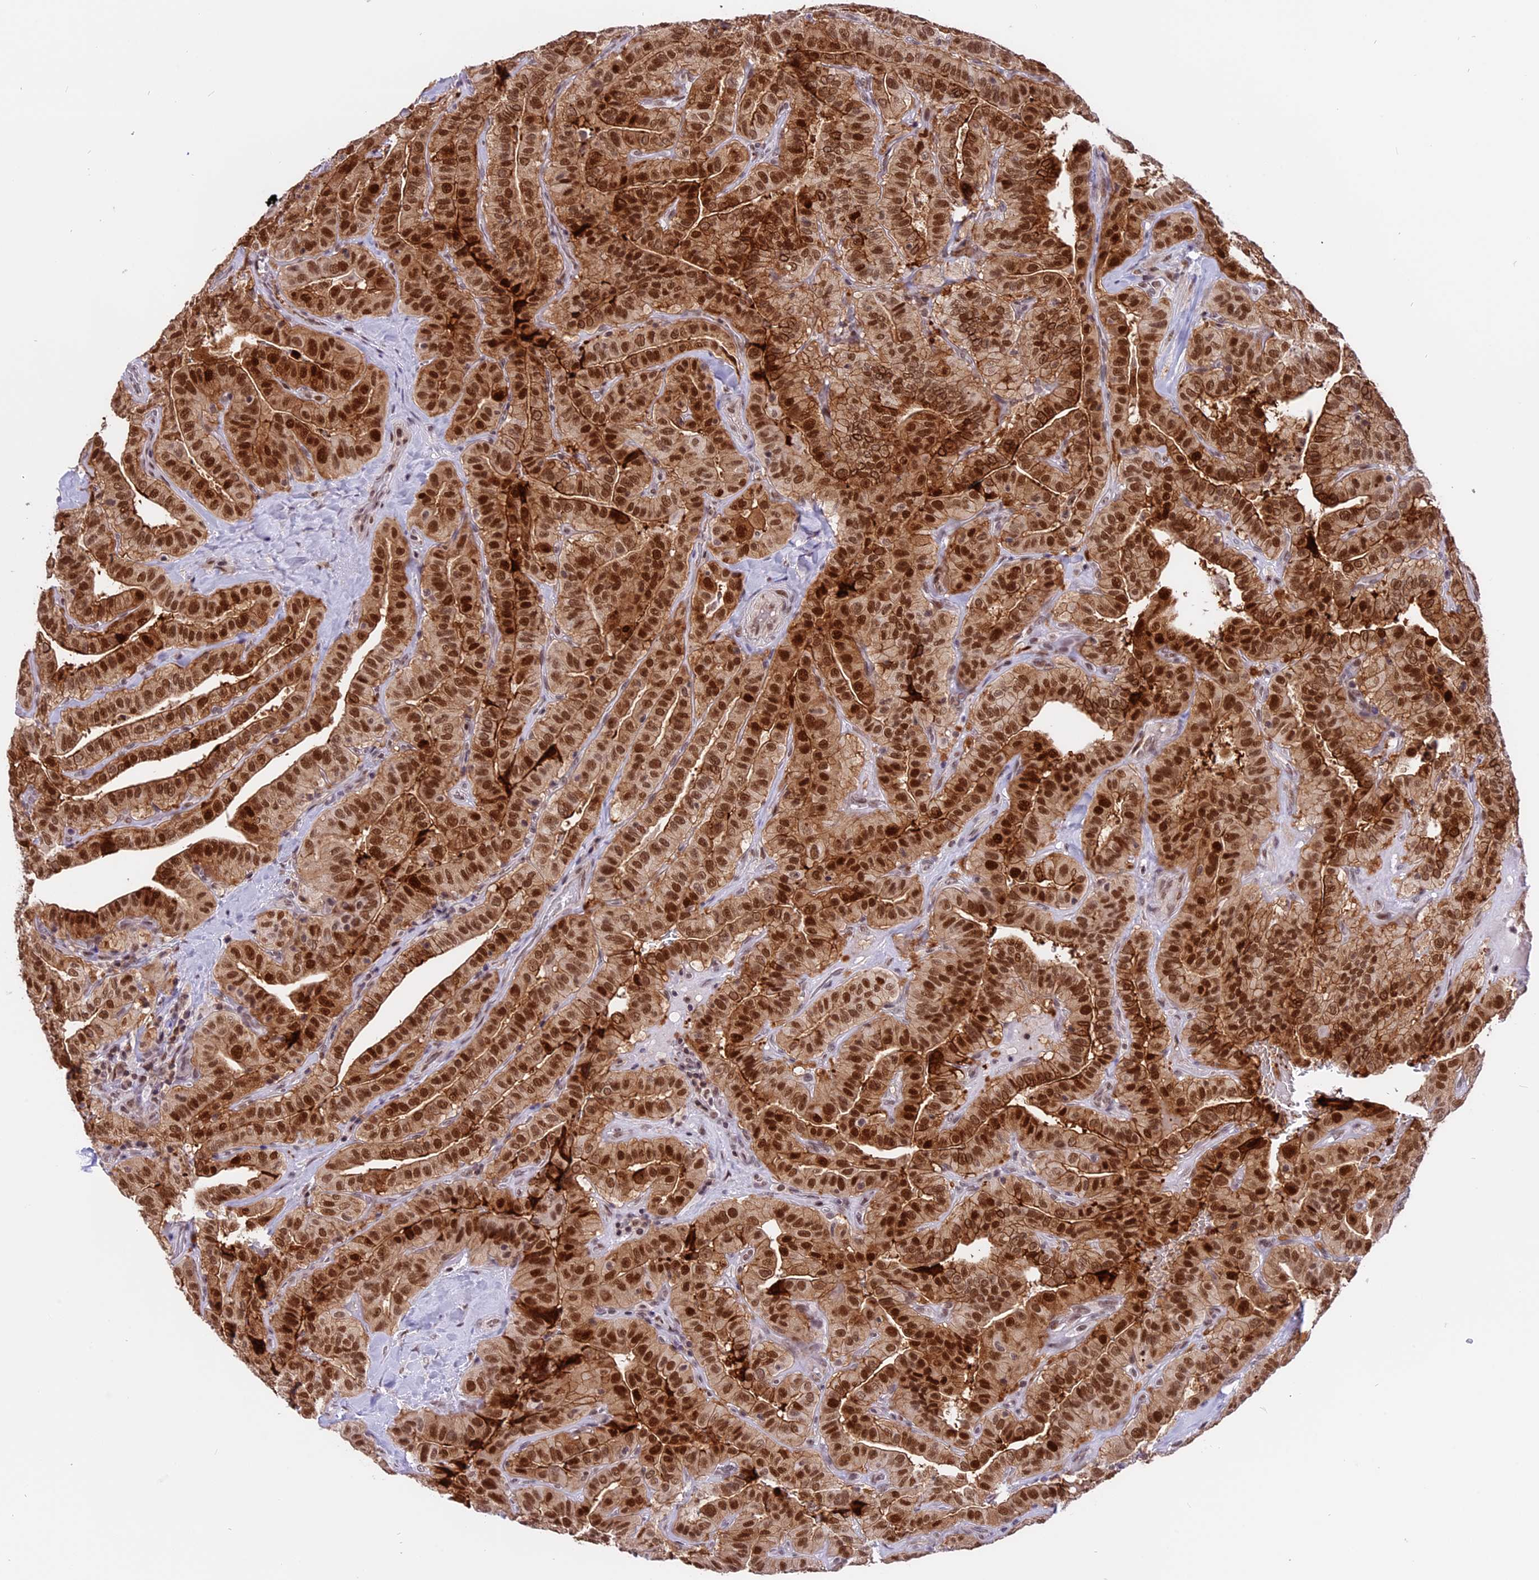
{"staining": {"intensity": "strong", "quantity": ">75%", "location": "cytoplasmic/membranous,nuclear"}, "tissue": "thyroid cancer", "cell_type": "Tumor cells", "image_type": "cancer", "snomed": [{"axis": "morphology", "description": "Papillary adenocarcinoma, NOS"}, {"axis": "topography", "description": "Thyroid gland"}], "caption": "Immunohistochemical staining of thyroid cancer exhibits high levels of strong cytoplasmic/membranous and nuclear protein expression in about >75% of tumor cells.", "gene": "TADA3", "patient": {"sex": "male", "age": 77}}